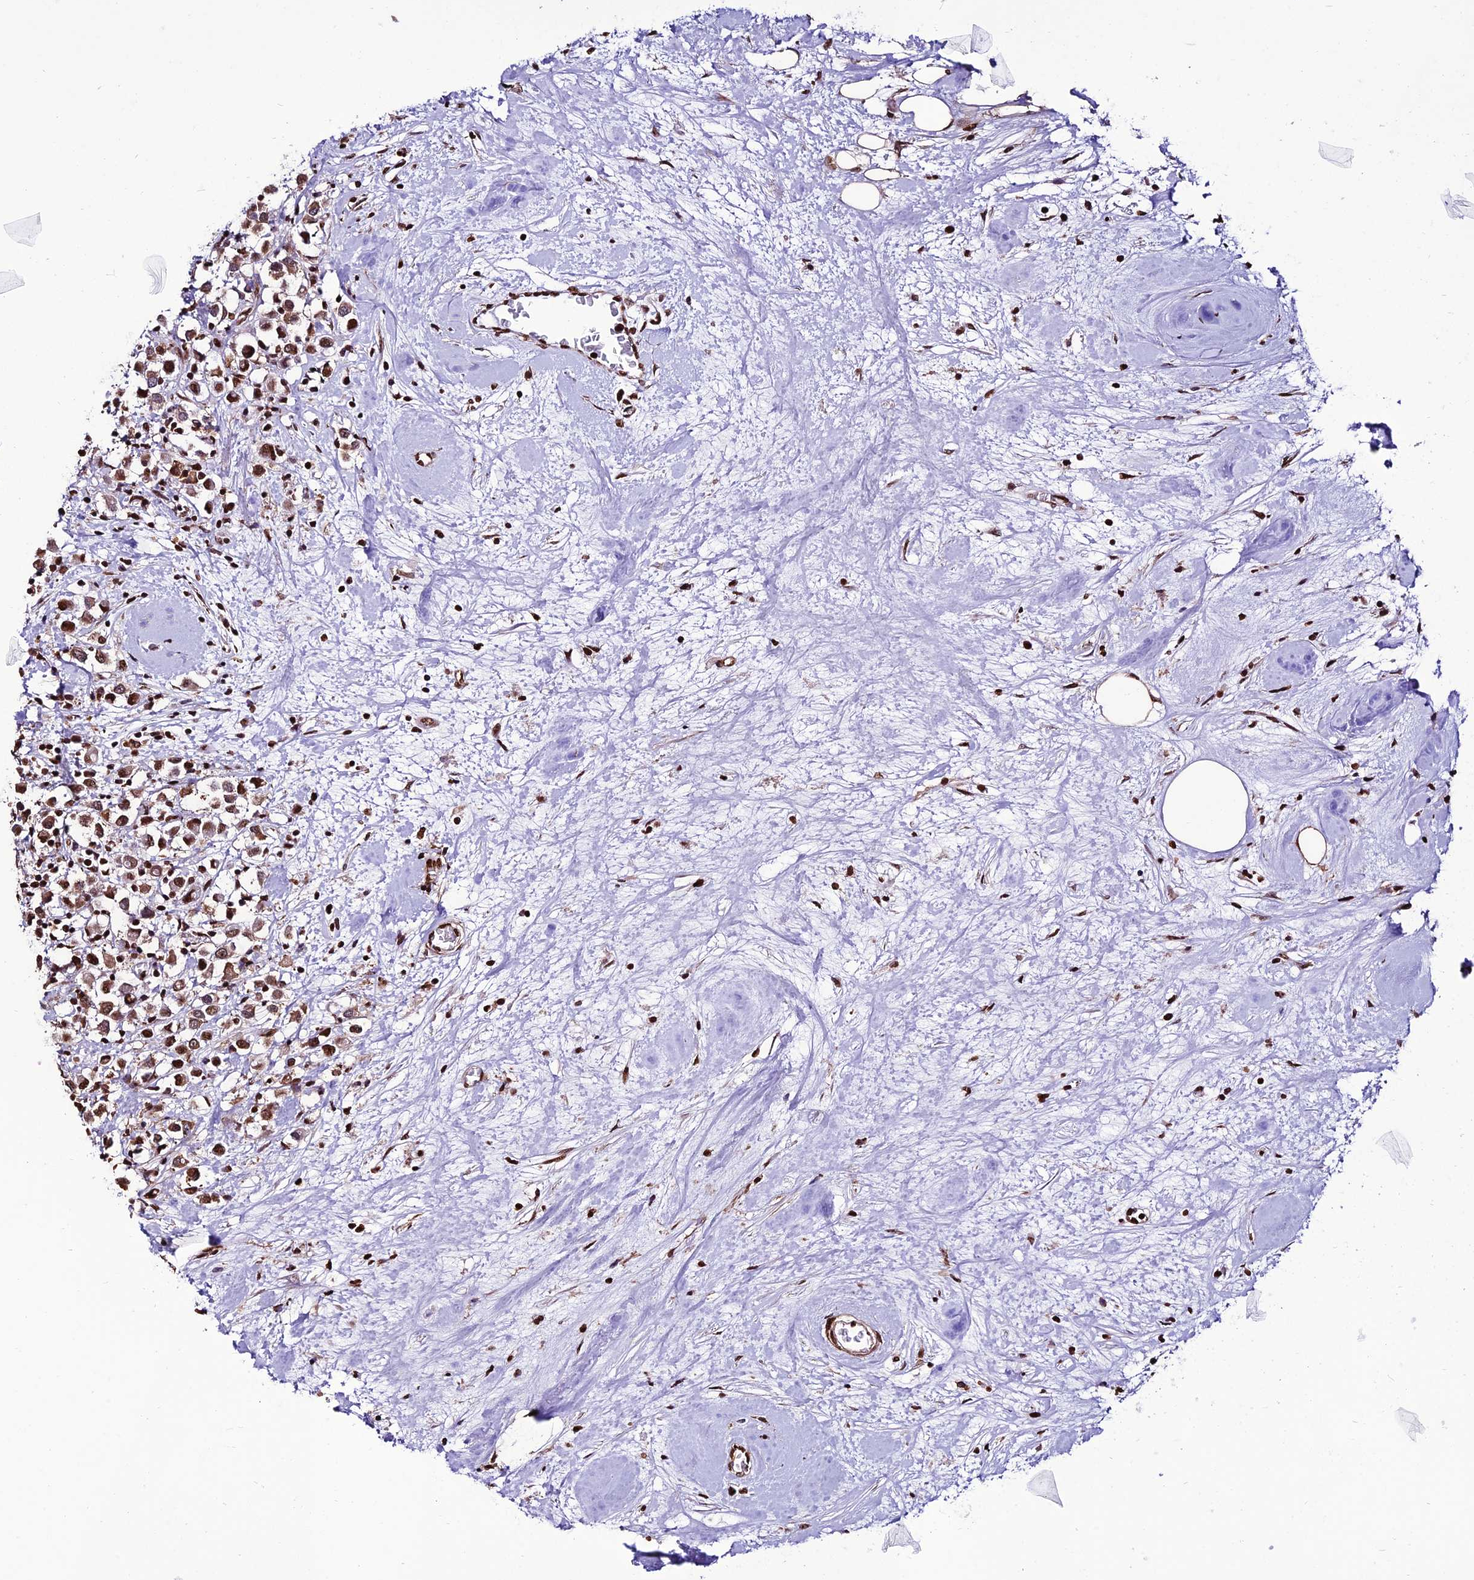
{"staining": {"intensity": "moderate", "quantity": ">75%", "location": "nuclear"}, "tissue": "breast cancer", "cell_type": "Tumor cells", "image_type": "cancer", "snomed": [{"axis": "morphology", "description": "Duct carcinoma"}, {"axis": "topography", "description": "Breast"}], "caption": "Intraductal carcinoma (breast) tissue exhibits moderate nuclear staining in about >75% of tumor cells", "gene": "INO80E", "patient": {"sex": "female", "age": 61}}